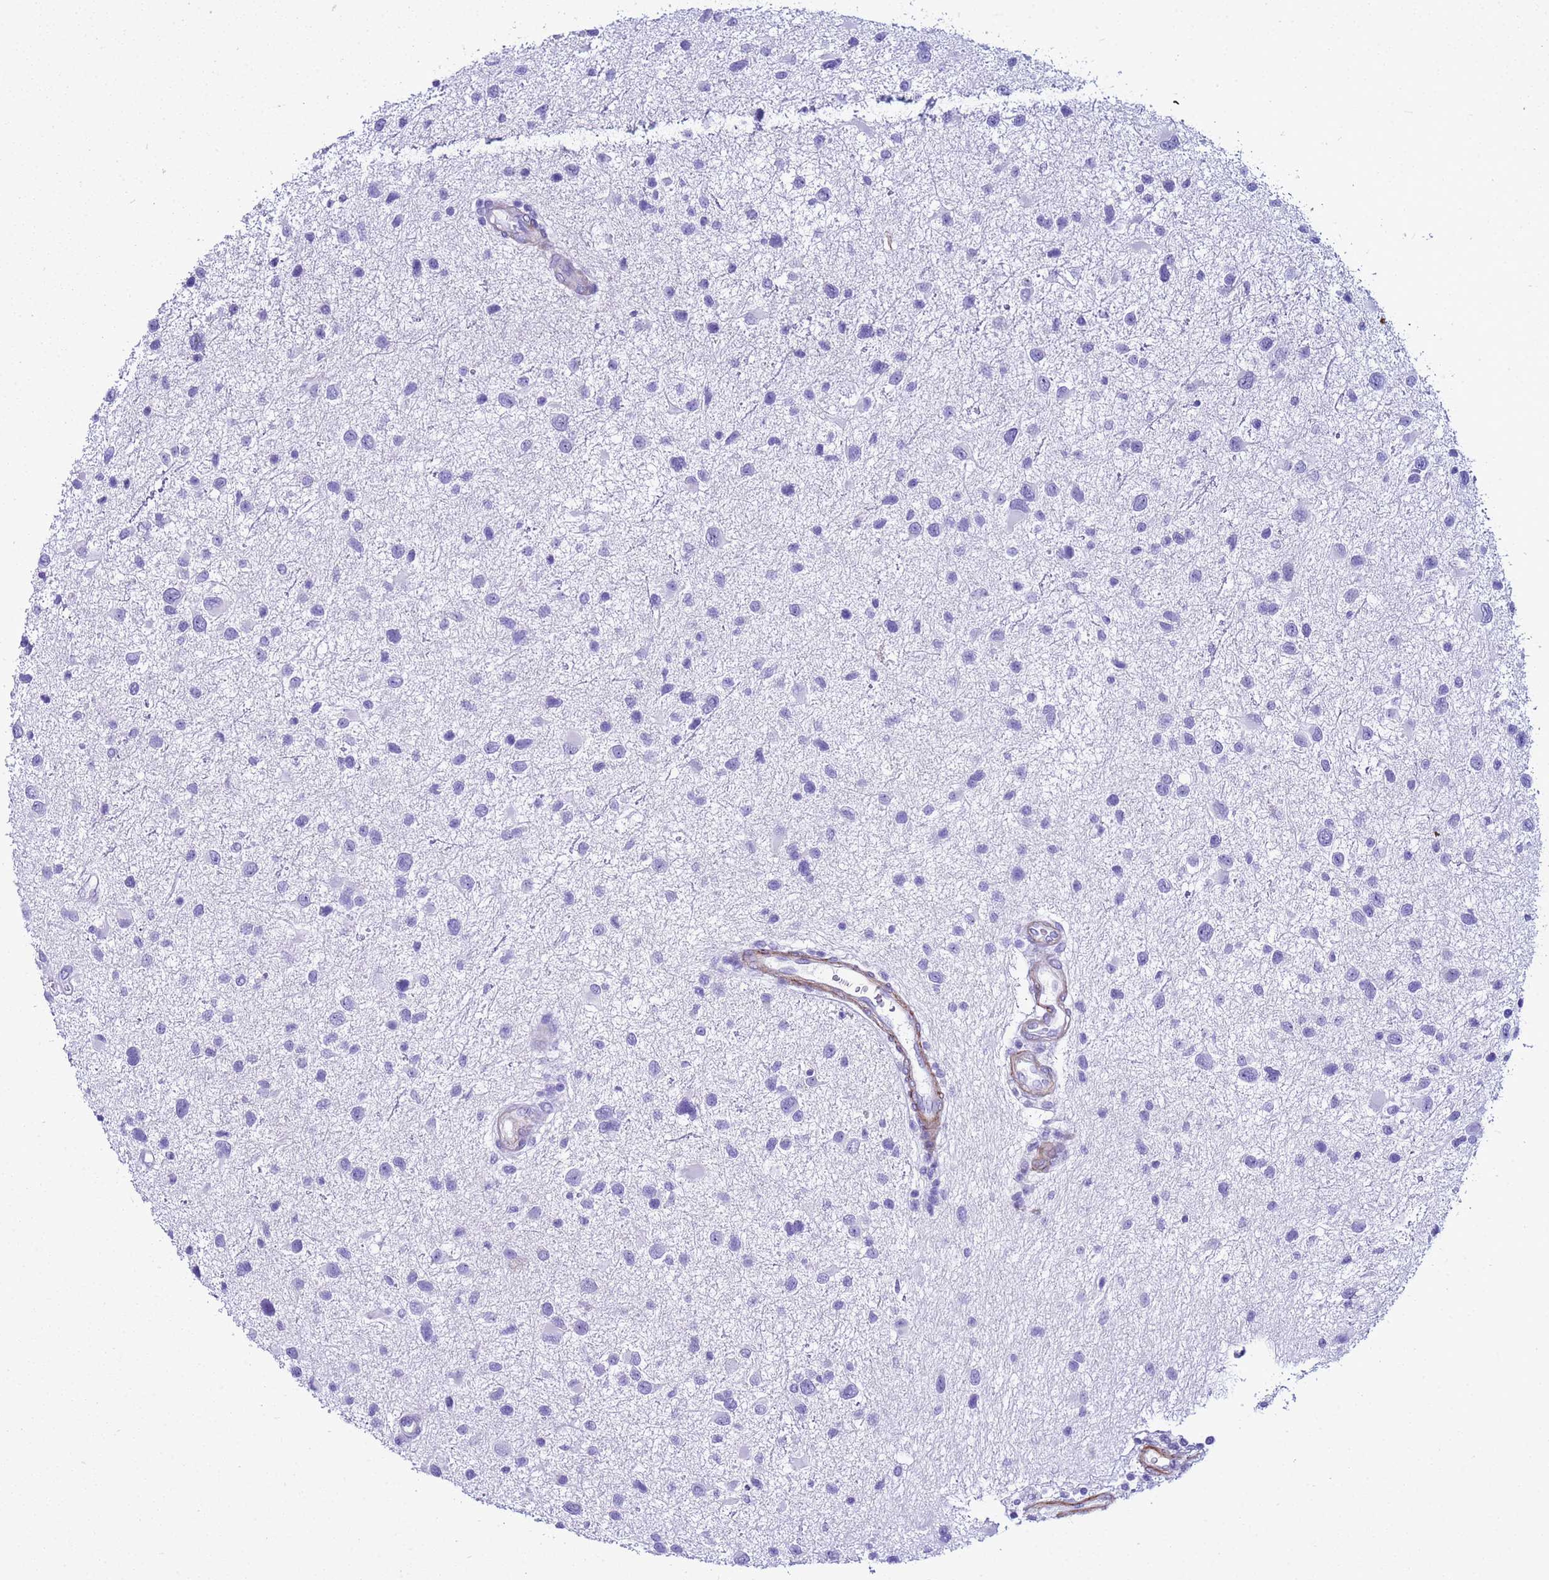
{"staining": {"intensity": "negative", "quantity": "none", "location": "none"}, "tissue": "glioma", "cell_type": "Tumor cells", "image_type": "cancer", "snomed": [{"axis": "morphology", "description": "Glioma, malignant, Low grade"}, {"axis": "topography", "description": "Brain"}], "caption": "Tumor cells show no significant staining in low-grade glioma (malignant). Nuclei are stained in blue.", "gene": "LCMT1", "patient": {"sex": "female", "age": 32}}